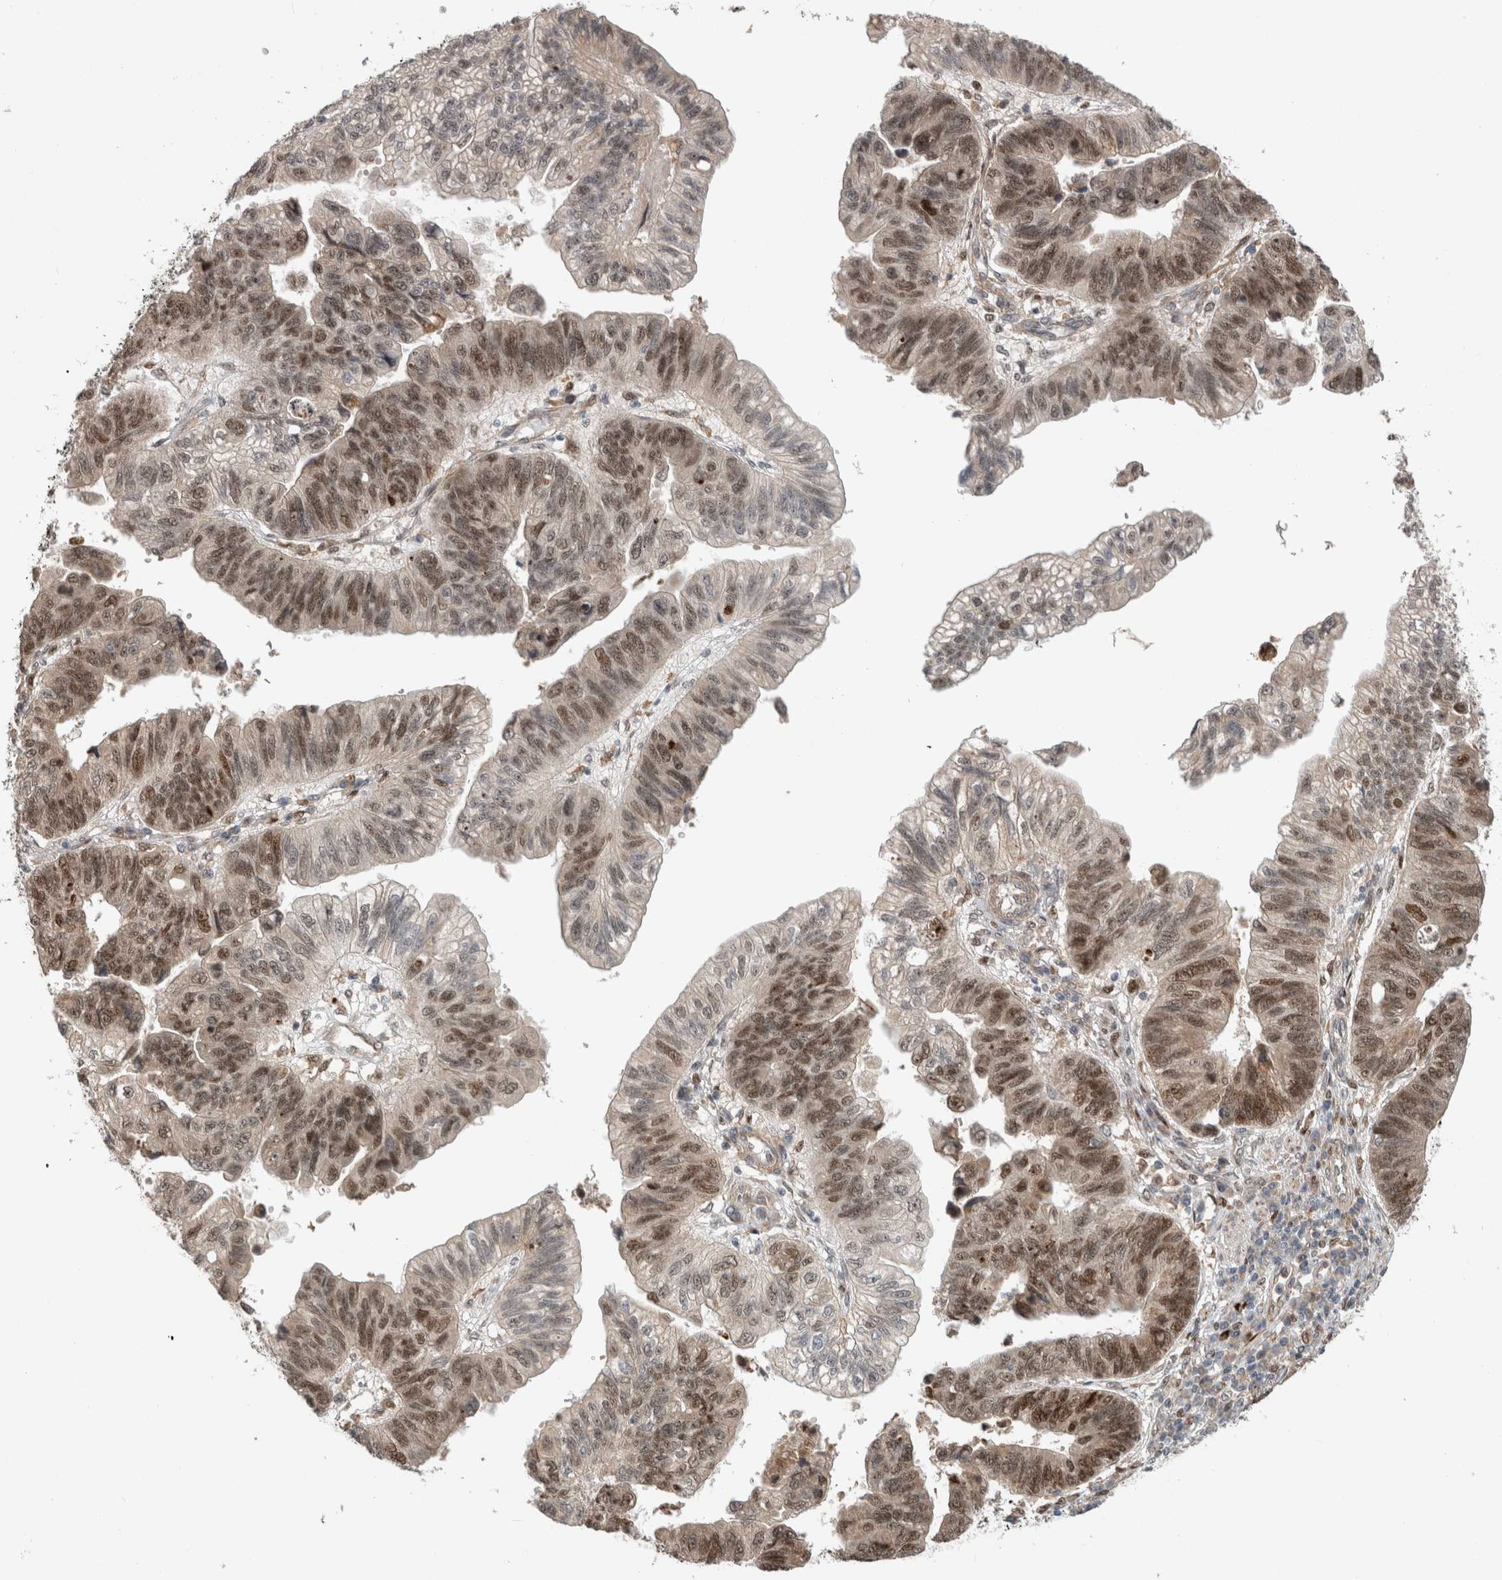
{"staining": {"intensity": "moderate", "quantity": ">75%", "location": "cytoplasmic/membranous,nuclear"}, "tissue": "stomach cancer", "cell_type": "Tumor cells", "image_type": "cancer", "snomed": [{"axis": "morphology", "description": "Adenocarcinoma, NOS"}, {"axis": "topography", "description": "Stomach"}], "caption": "Human stomach adenocarcinoma stained with a protein marker shows moderate staining in tumor cells.", "gene": "INSRR", "patient": {"sex": "male", "age": 59}}